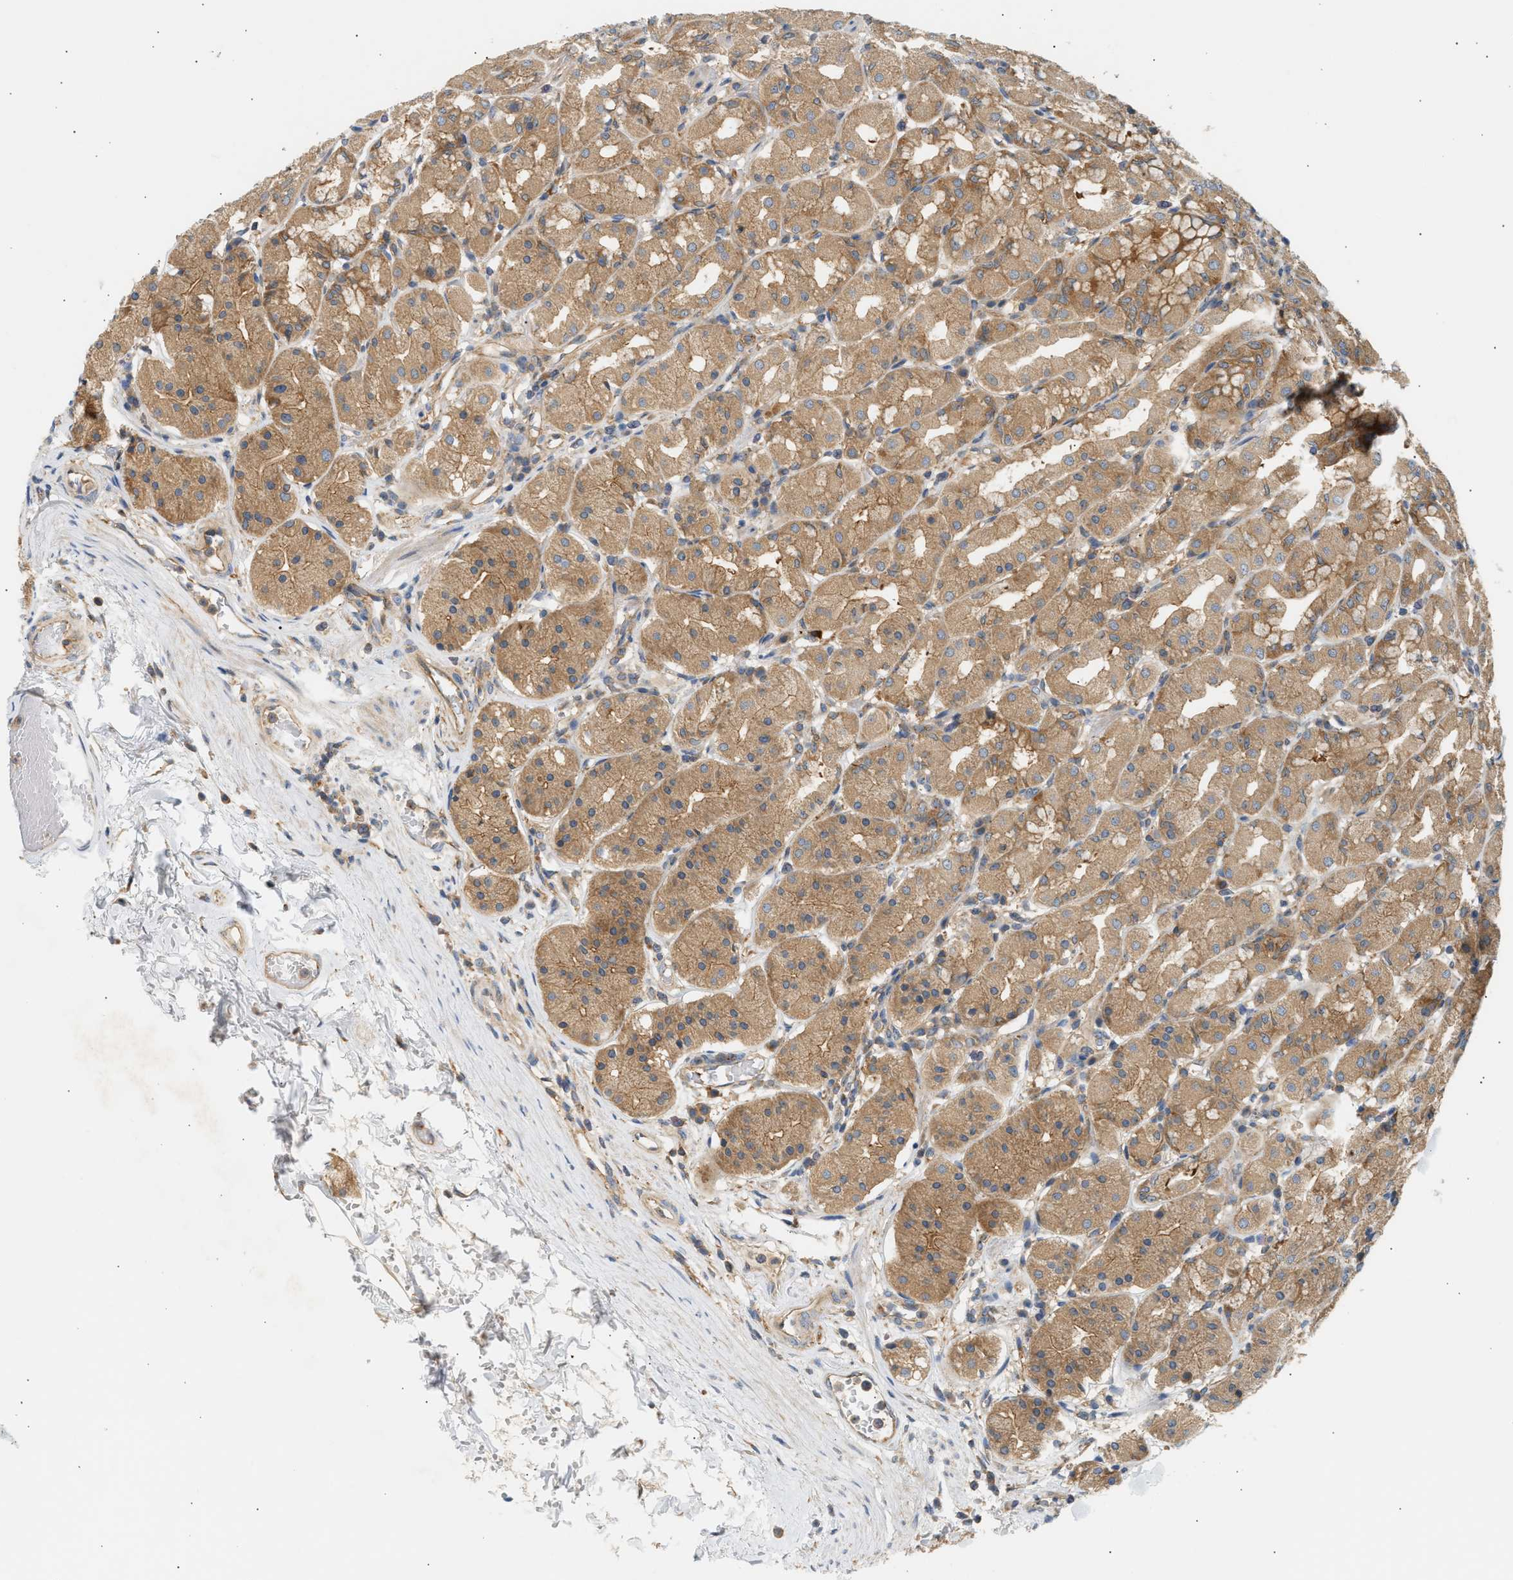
{"staining": {"intensity": "moderate", "quantity": ">75%", "location": "cytoplasmic/membranous"}, "tissue": "stomach", "cell_type": "Glandular cells", "image_type": "normal", "snomed": [{"axis": "morphology", "description": "Normal tissue, NOS"}, {"axis": "topography", "description": "Stomach"}, {"axis": "topography", "description": "Stomach, lower"}], "caption": "Stomach was stained to show a protein in brown. There is medium levels of moderate cytoplasmic/membranous staining in about >75% of glandular cells.", "gene": "PAFAH1B1", "patient": {"sex": "female", "age": 56}}